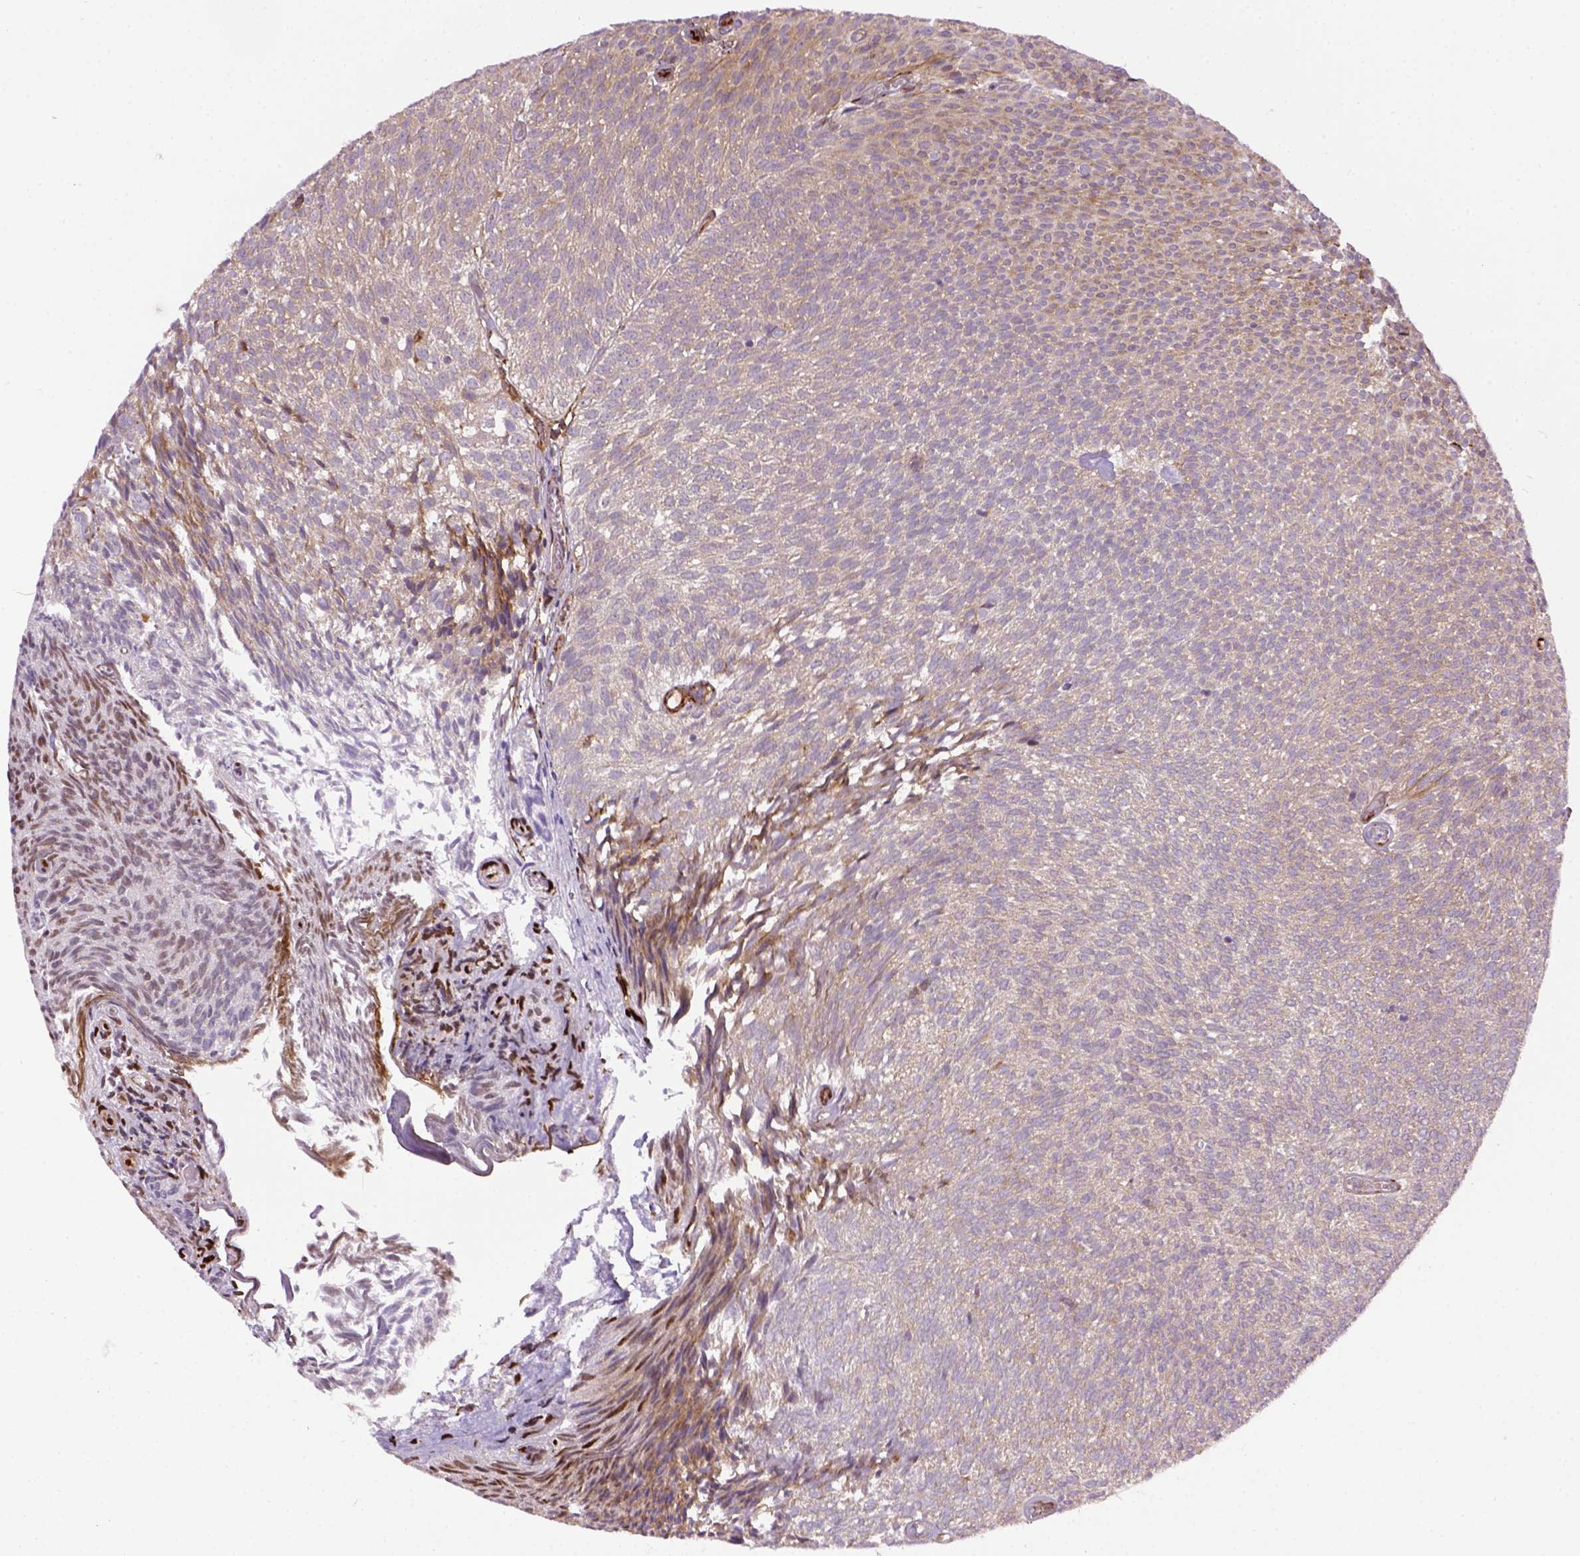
{"staining": {"intensity": "moderate", "quantity": "<25%", "location": "cytoplasmic/membranous"}, "tissue": "urothelial cancer", "cell_type": "Tumor cells", "image_type": "cancer", "snomed": [{"axis": "morphology", "description": "Urothelial carcinoma, Low grade"}, {"axis": "topography", "description": "Urinary bladder"}], "caption": "Immunohistochemistry photomicrograph of low-grade urothelial carcinoma stained for a protein (brown), which exhibits low levels of moderate cytoplasmic/membranous staining in approximately <25% of tumor cells.", "gene": "KAZN", "patient": {"sex": "male", "age": 77}}